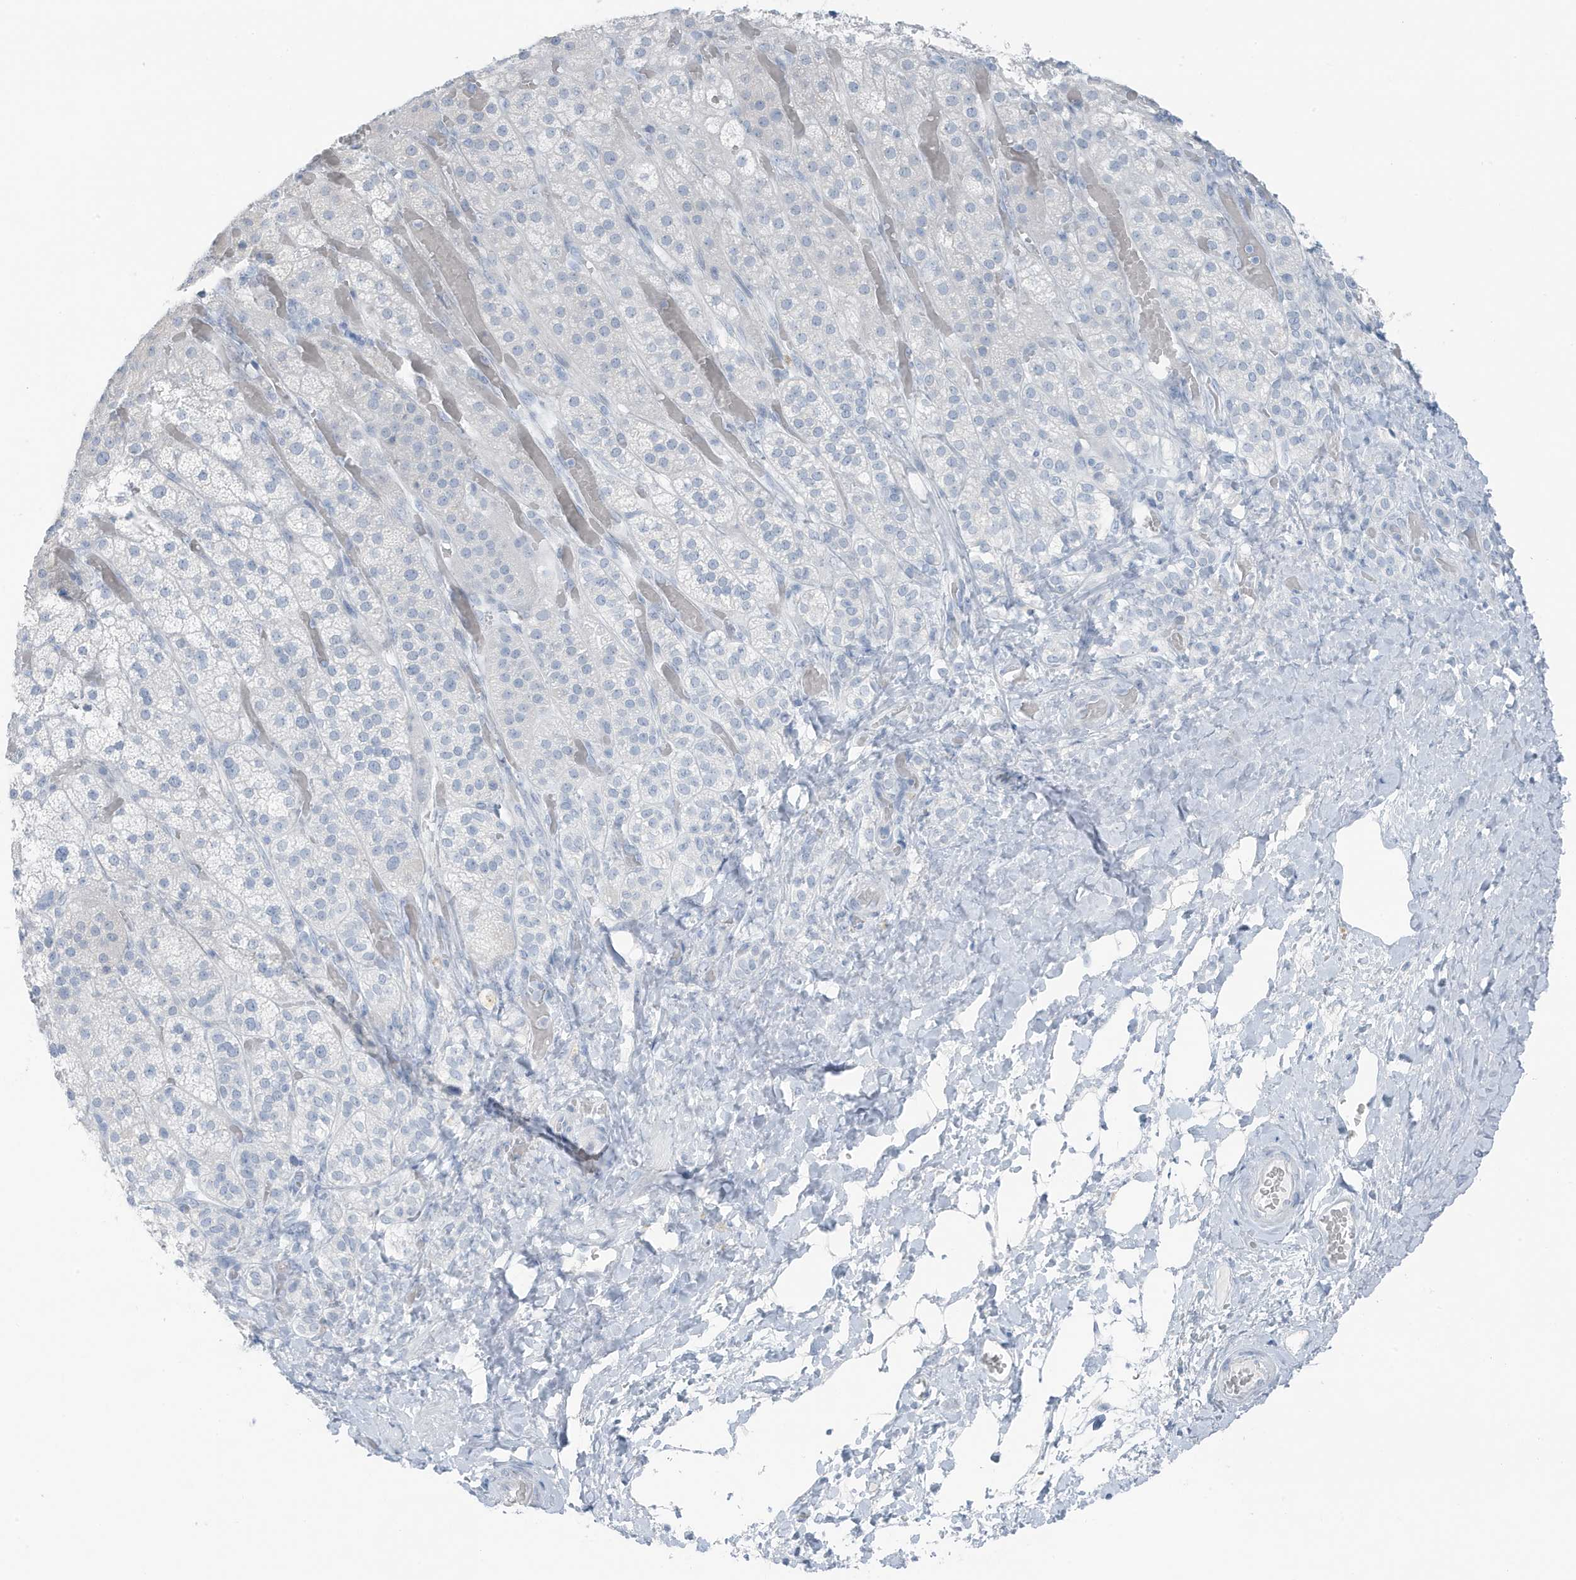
{"staining": {"intensity": "negative", "quantity": "none", "location": "none"}, "tissue": "adrenal gland", "cell_type": "Glandular cells", "image_type": "normal", "snomed": [{"axis": "morphology", "description": "Normal tissue, NOS"}, {"axis": "topography", "description": "Adrenal gland"}], "caption": "A micrograph of human adrenal gland is negative for staining in glandular cells. The staining was performed using DAB (3,3'-diaminobenzidine) to visualize the protein expression in brown, while the nuclei were stained in blue with hematoxylin (Magnification: 20x).", "gene": "ZFP64", "patient": {"sex": "male", "age": 57}}